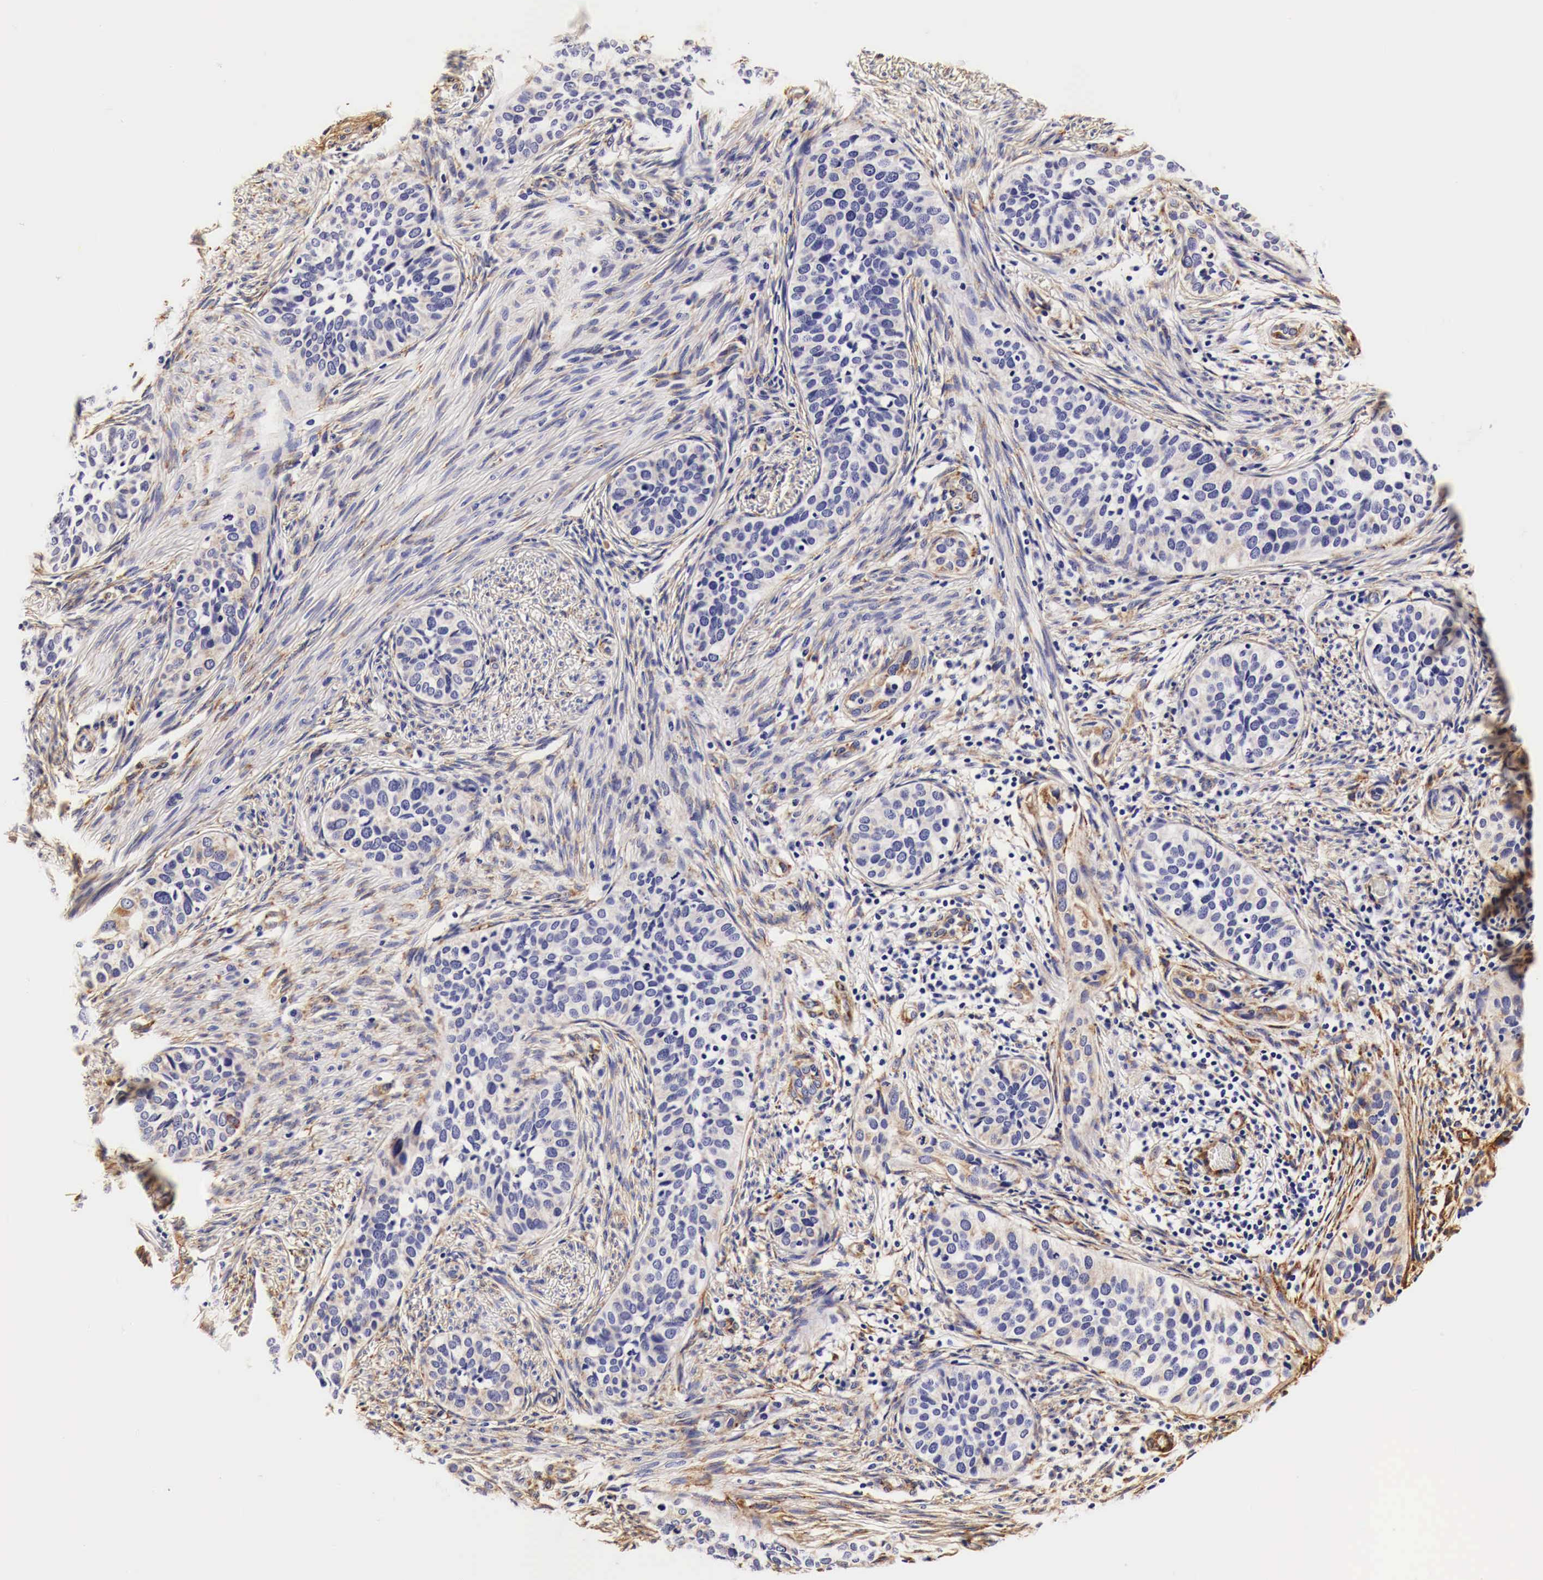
{"staining": {"intensity": "negative", "quantity": "none", "location": "none"}, "tissue": "cervical cancer", "cell_type": "Tumor cells", "image_type": "cancer", "snomed": [{"axis": "morphology", "description": "Squamous cell carcinoma, NOS"}, {"axis": "topography", "description": "Cervix"}], "caption": "There is no significant expression in tumor cells of cervical squamous cell carcinoma.", "gene": "LAMB2", "patient": {"sex": "female", "age": 31}}